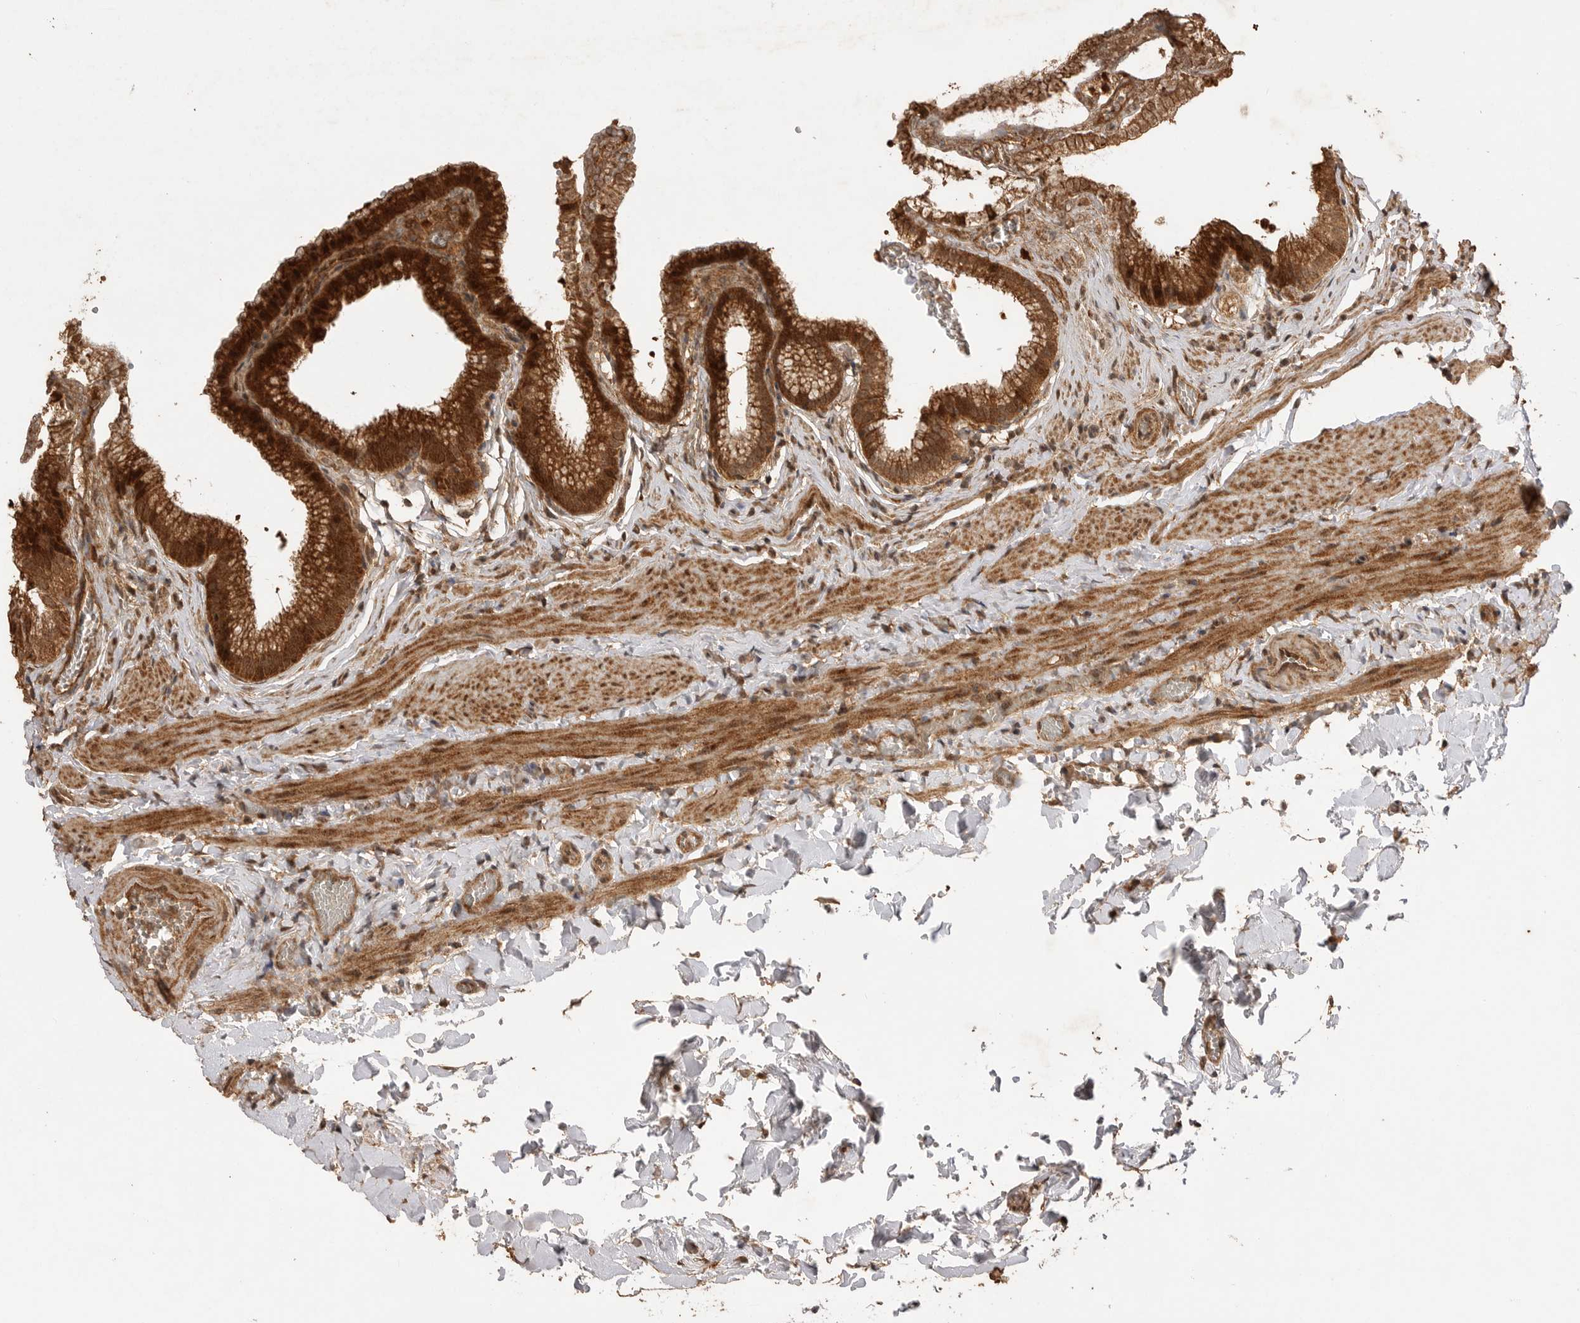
{"staining": {"intensity": "strong", "quantity": ">75%", "location": "cytoplasmic/membranous"}, "tissue": "gallbladder", "cell_type": "Glandular cells", "image_type": "normal", "snomed": [{"axis": "morphology", "description": "Normal tissue, NOS"}, {"axis": "topography", "description": "Gallbladder"}], "caption": "The immunohistochemical stain shows strong cytoplasmic/membranous expression in glandular cells of unremarkable gallbladder. (brown staining indicates protein expression, while blue staining denotes nuclei).", "gene": "BOC", "patient": {"sex": "male", "age": 38}}